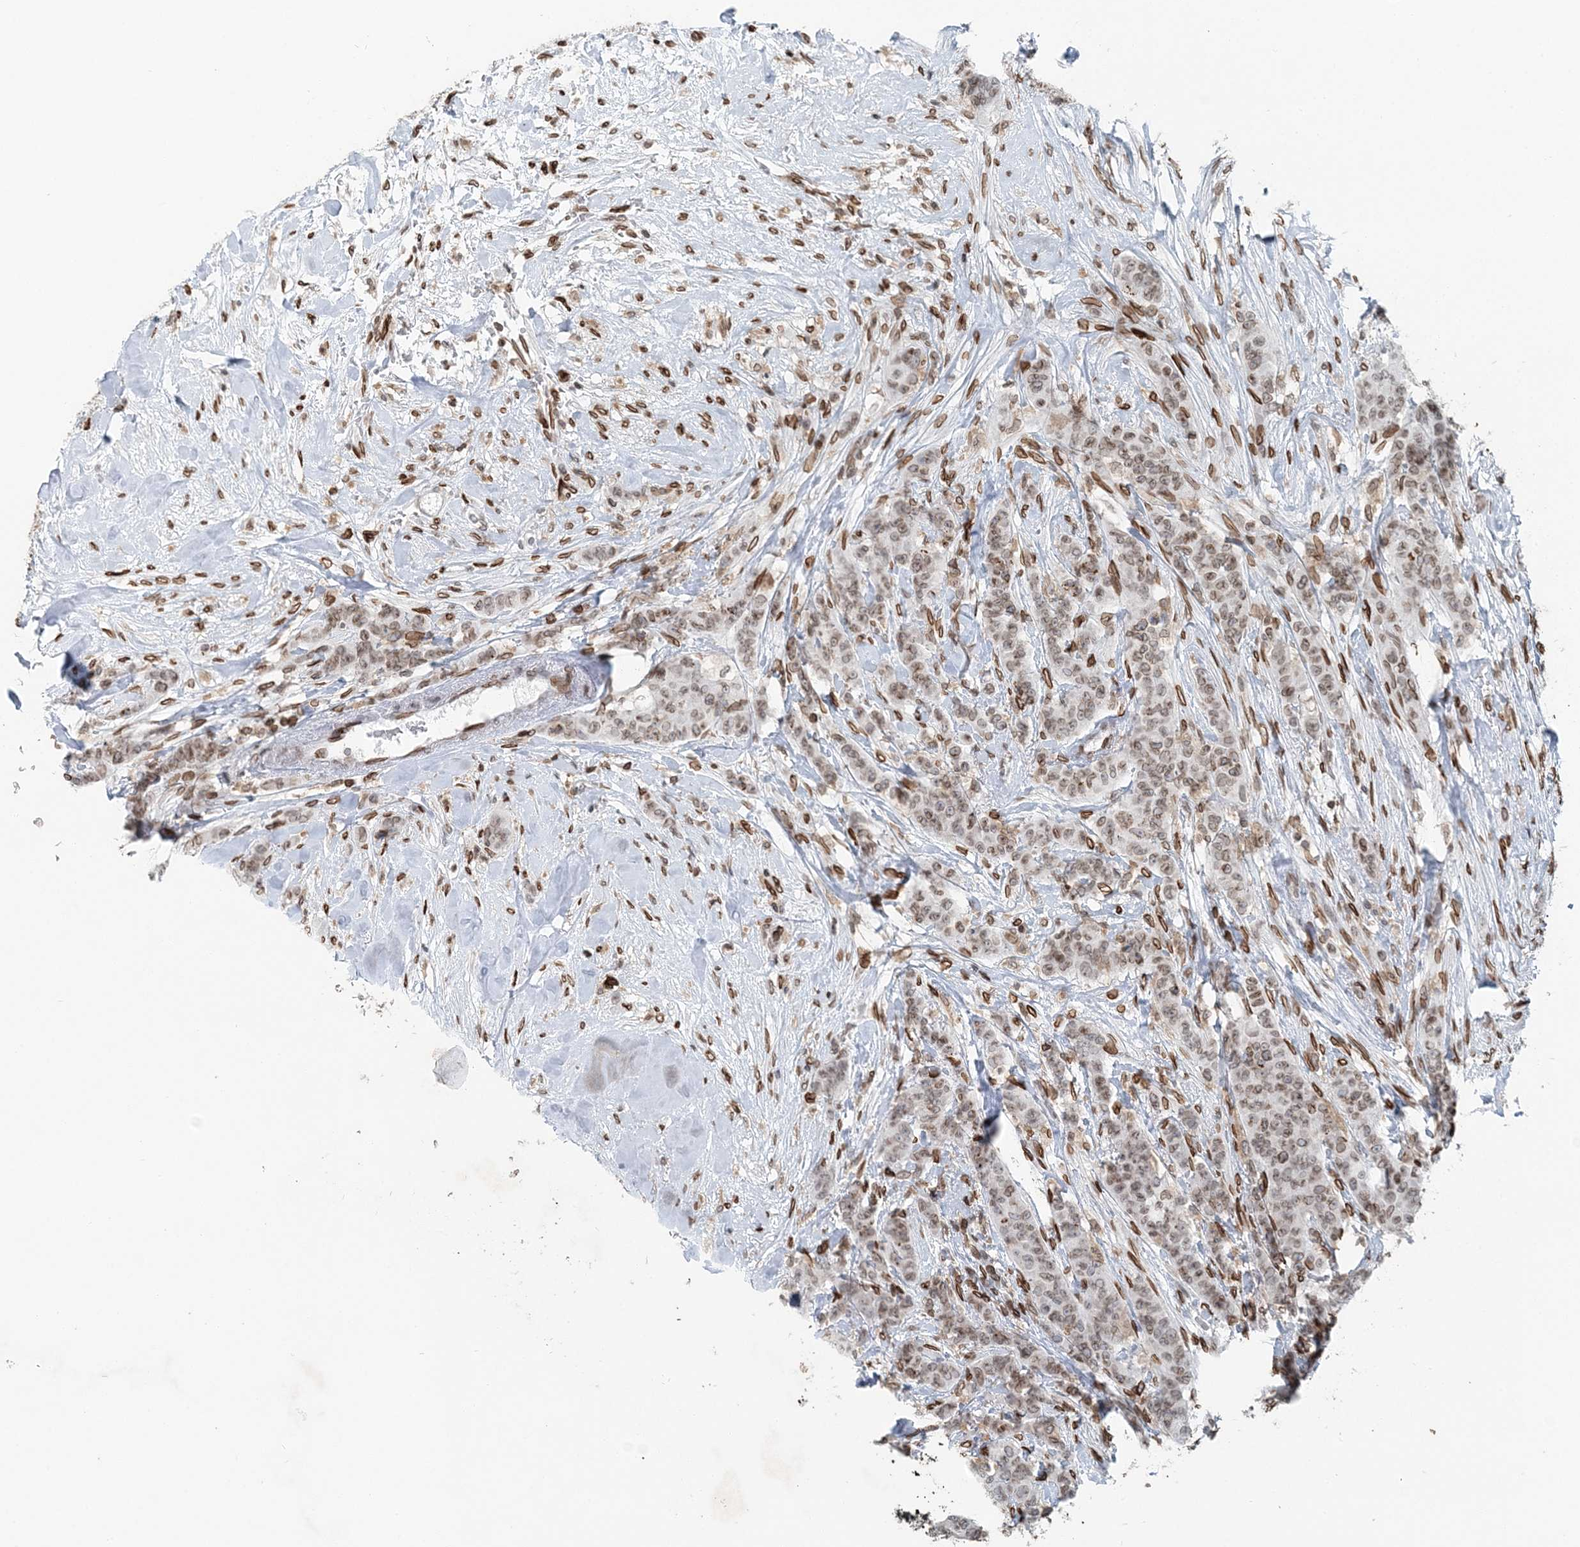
{"staining": {"intensity": "weak", "quantity": ">75%", "location": "cytoplasmic/membranous,nuclear"}, "tissue": "breast cancer", "cell_type": "Tumor cells", "image_type": "cancer", "snomed": [{"axis": "morphology", "description": "Duct carcinoma"}, {"axis": "topography", "description": "Breast"}], "caption": "DAB immunohistochemical staining of human breast cancer (invasive ductal carcinoma) exhibits weak cytoplasmic/membranous and nuclear protein positivity in about >75% of tumor cells. (Stains: DAB in brown, nuclei in blue, Microscopy: brightfield microscopy at high magnification).", "gene": "GJD4", "patient": {"sex": "female", "age": 40}}